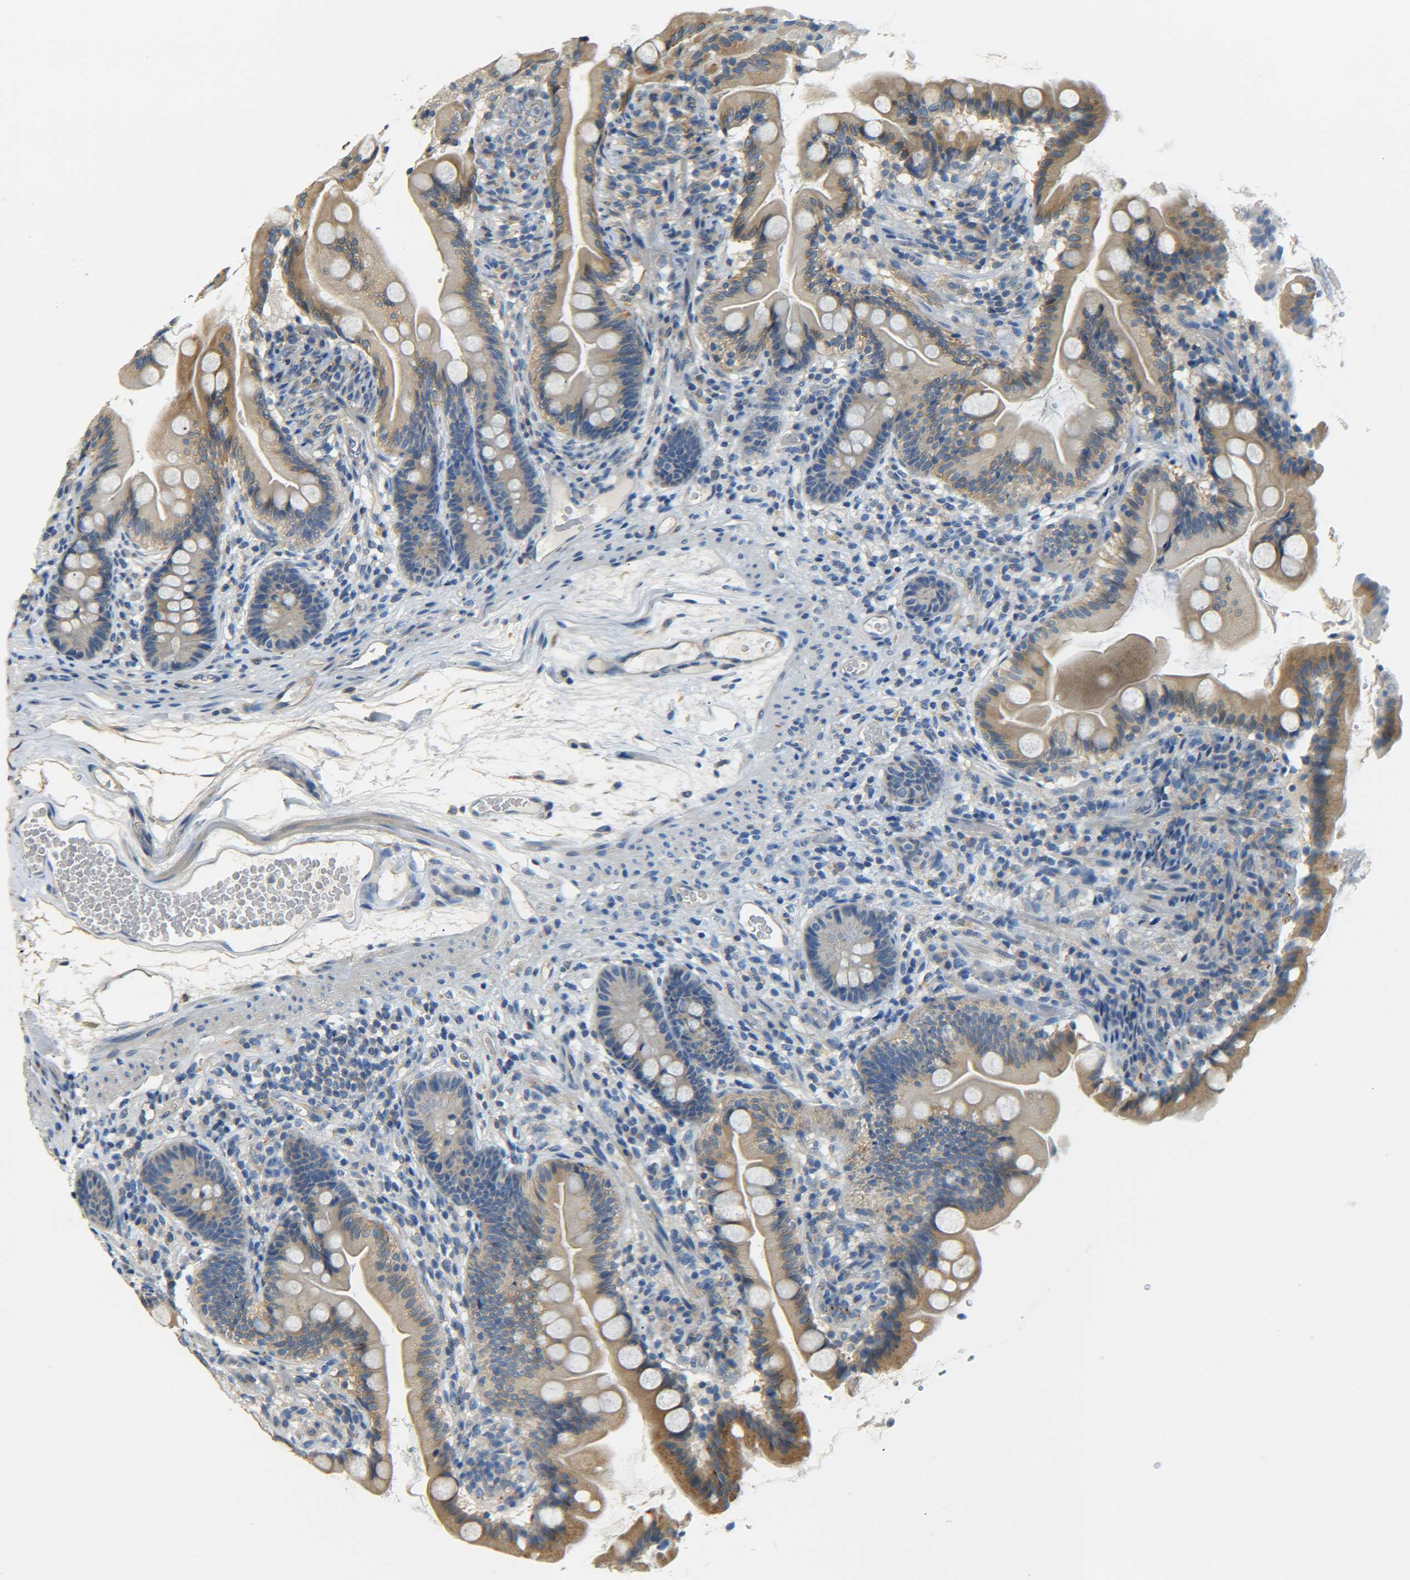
{"staining": {"intensity": "moderate", "quantity": ">75%", "location": "cytoplasmic/membranous"}, "tissue": "small intestine", "cell_type": "Glandular cells", "image_type": "normal", "snomed": [{"axis": "morphology", "description": "Normal tissue, NOS"}, {"axis": "topography", "description": "Small intestine"}], "caption": "Glandular cells display moderate cytoplasmic/membranous positivity in about >75% of cells in normal small intestine.", "gene": "LRCH3", "patient": {"sex": "female", "age": 56}}